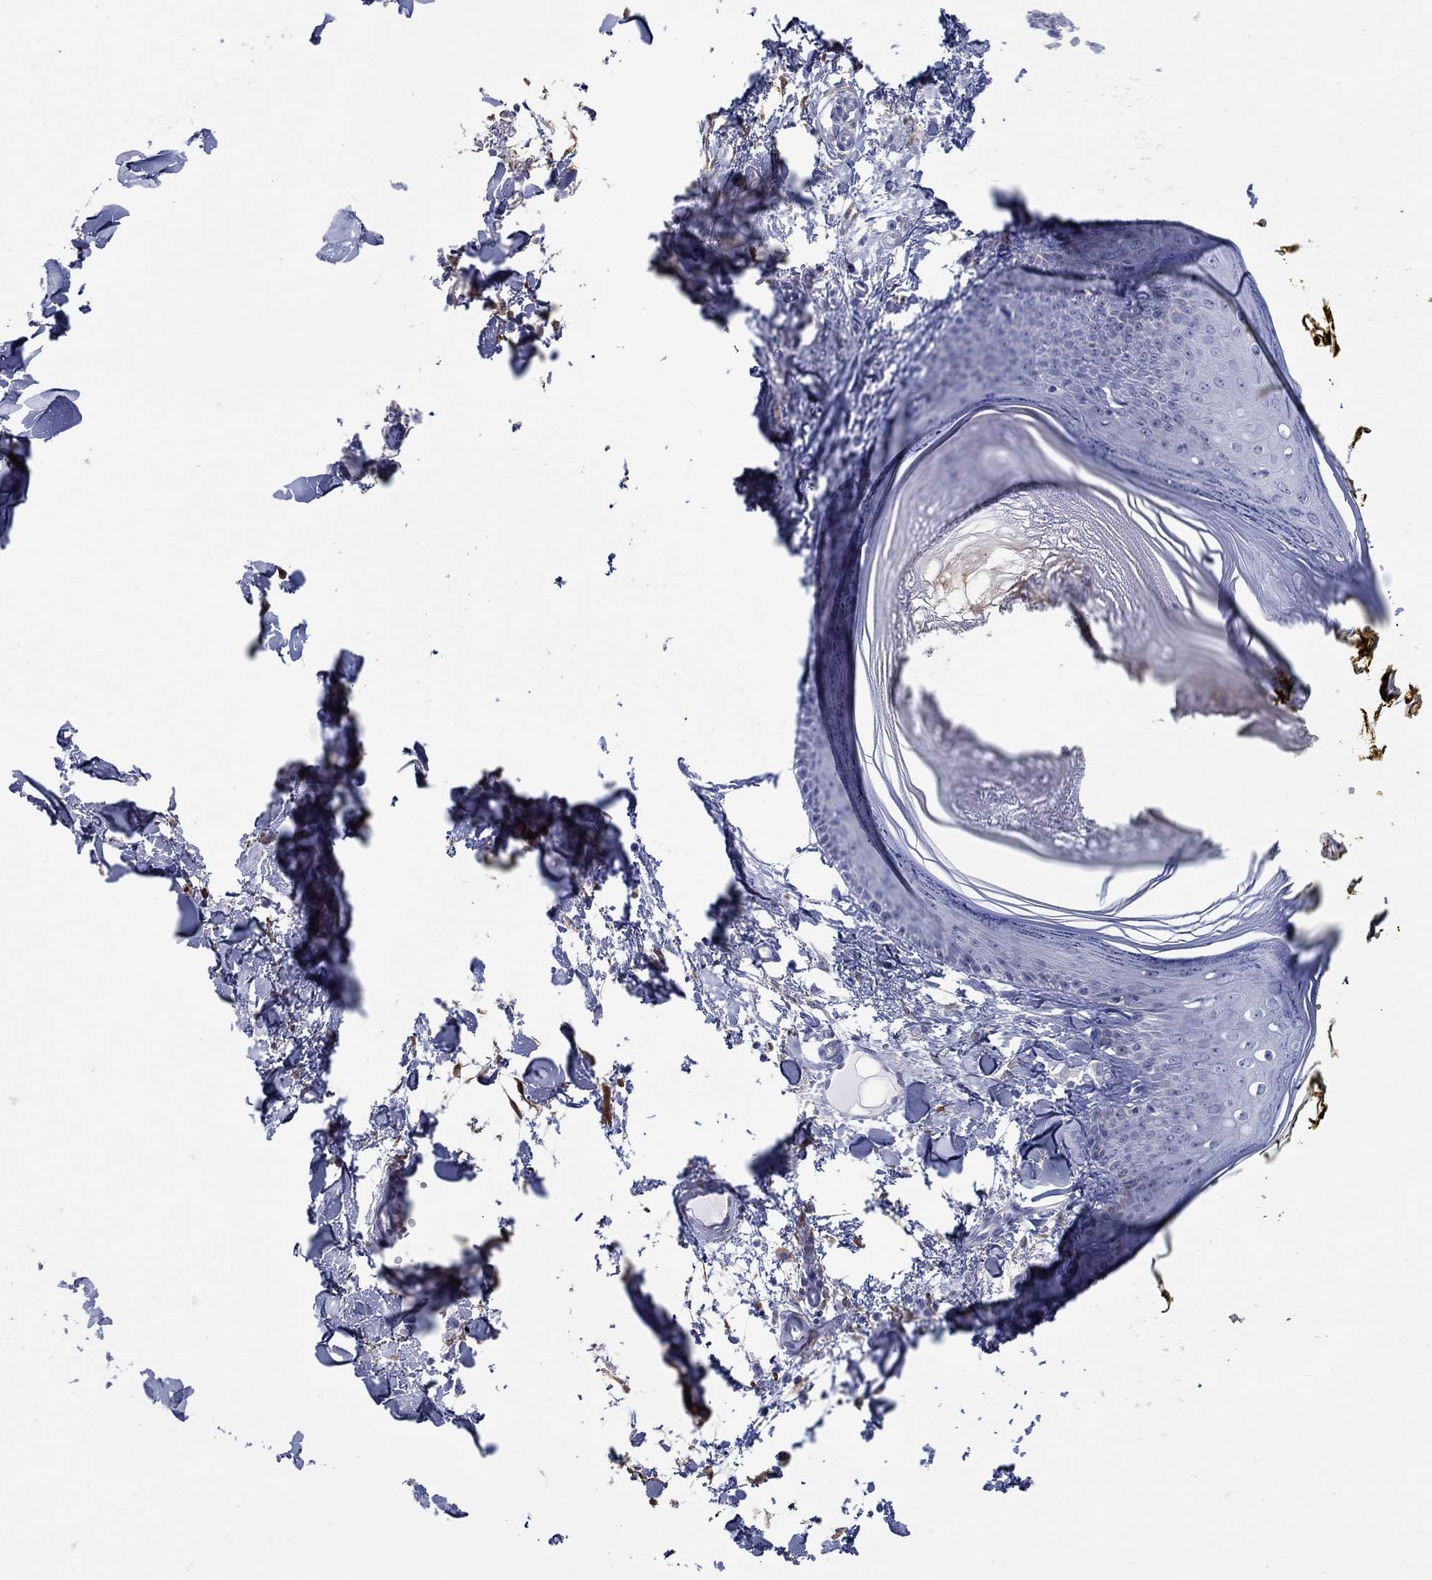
{"staining": {"intensity": "negative", "quantity": "none", "location": "none"}, "tissue": "skin", "cell_type": "Fibroblasts", "image_type": "normal", "snomed": [{"axis": "morphology", "description": "Normal tissue, NOS"}, {"axis": "topography", "description": "Skin"}], "caption": "This image is of normal skin stained with immunohistochemistry (IHC) to label a protein in brown with the nuclei are counter-stained blue. There is no expression in fibroblasts.", "gene": "AKR1C1", "patient": {"sex": "male", "age": 76}}